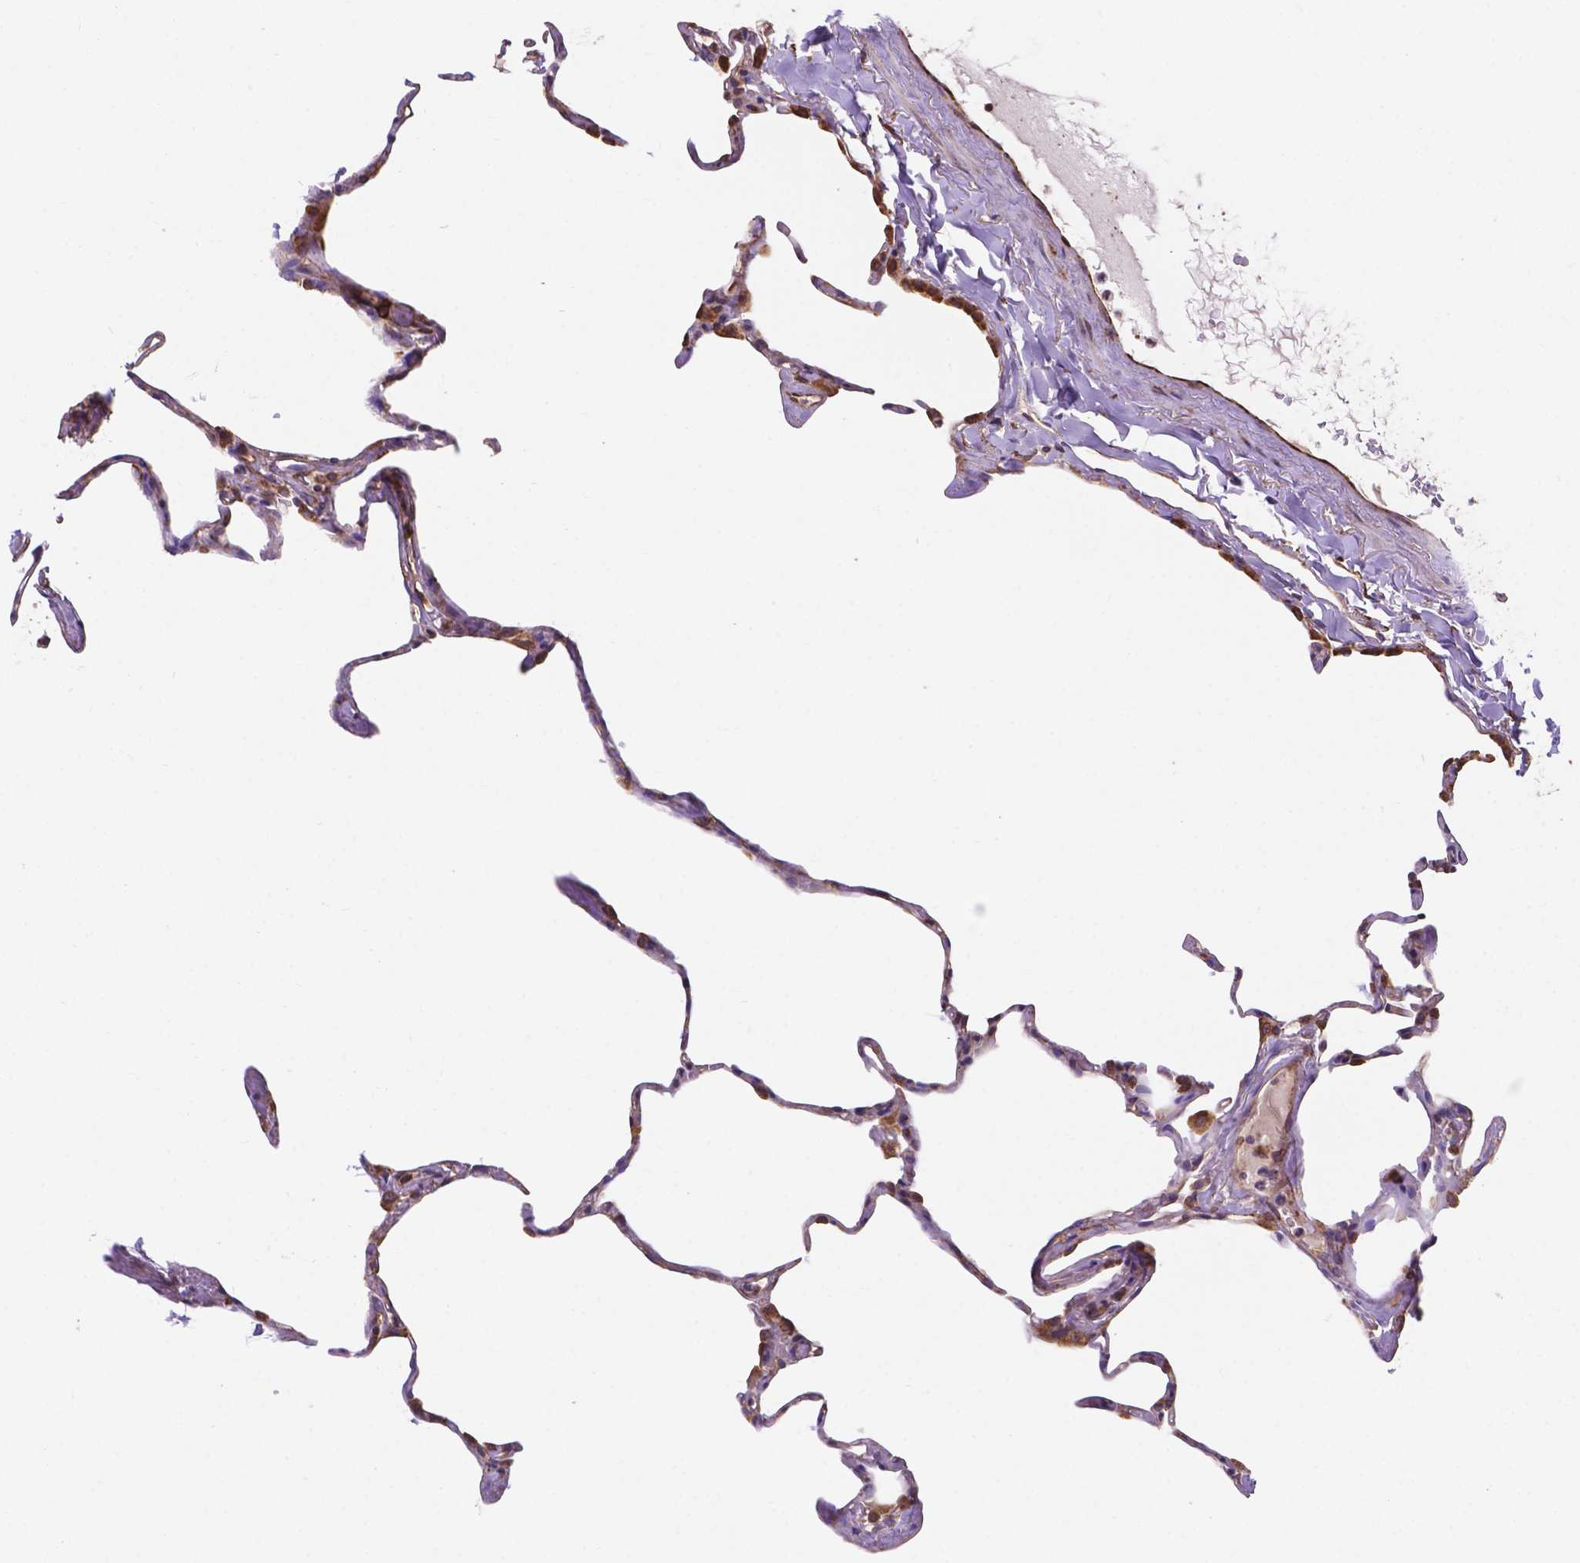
{"staining": {"intensity": "strong", "quantity": "25%-75%", "location": "cytoplasmic/membranous"}, "tissue": "lung", "cell_type": "Alveolar cells", "image_type": "normal", "snomed": [{"axis": "morphology", "description": "Normal tissue, NOS"}, {"axis": "topography", "description": "Lung"}], "caption": "Immunohistochemical staining of benign human lung displays strong cytoplasmic/membranous protein positivity in approximately 25%-75% of alveolar cells.", "gene": "IPO11", "patient": {"sex": "male", "age": 65}}